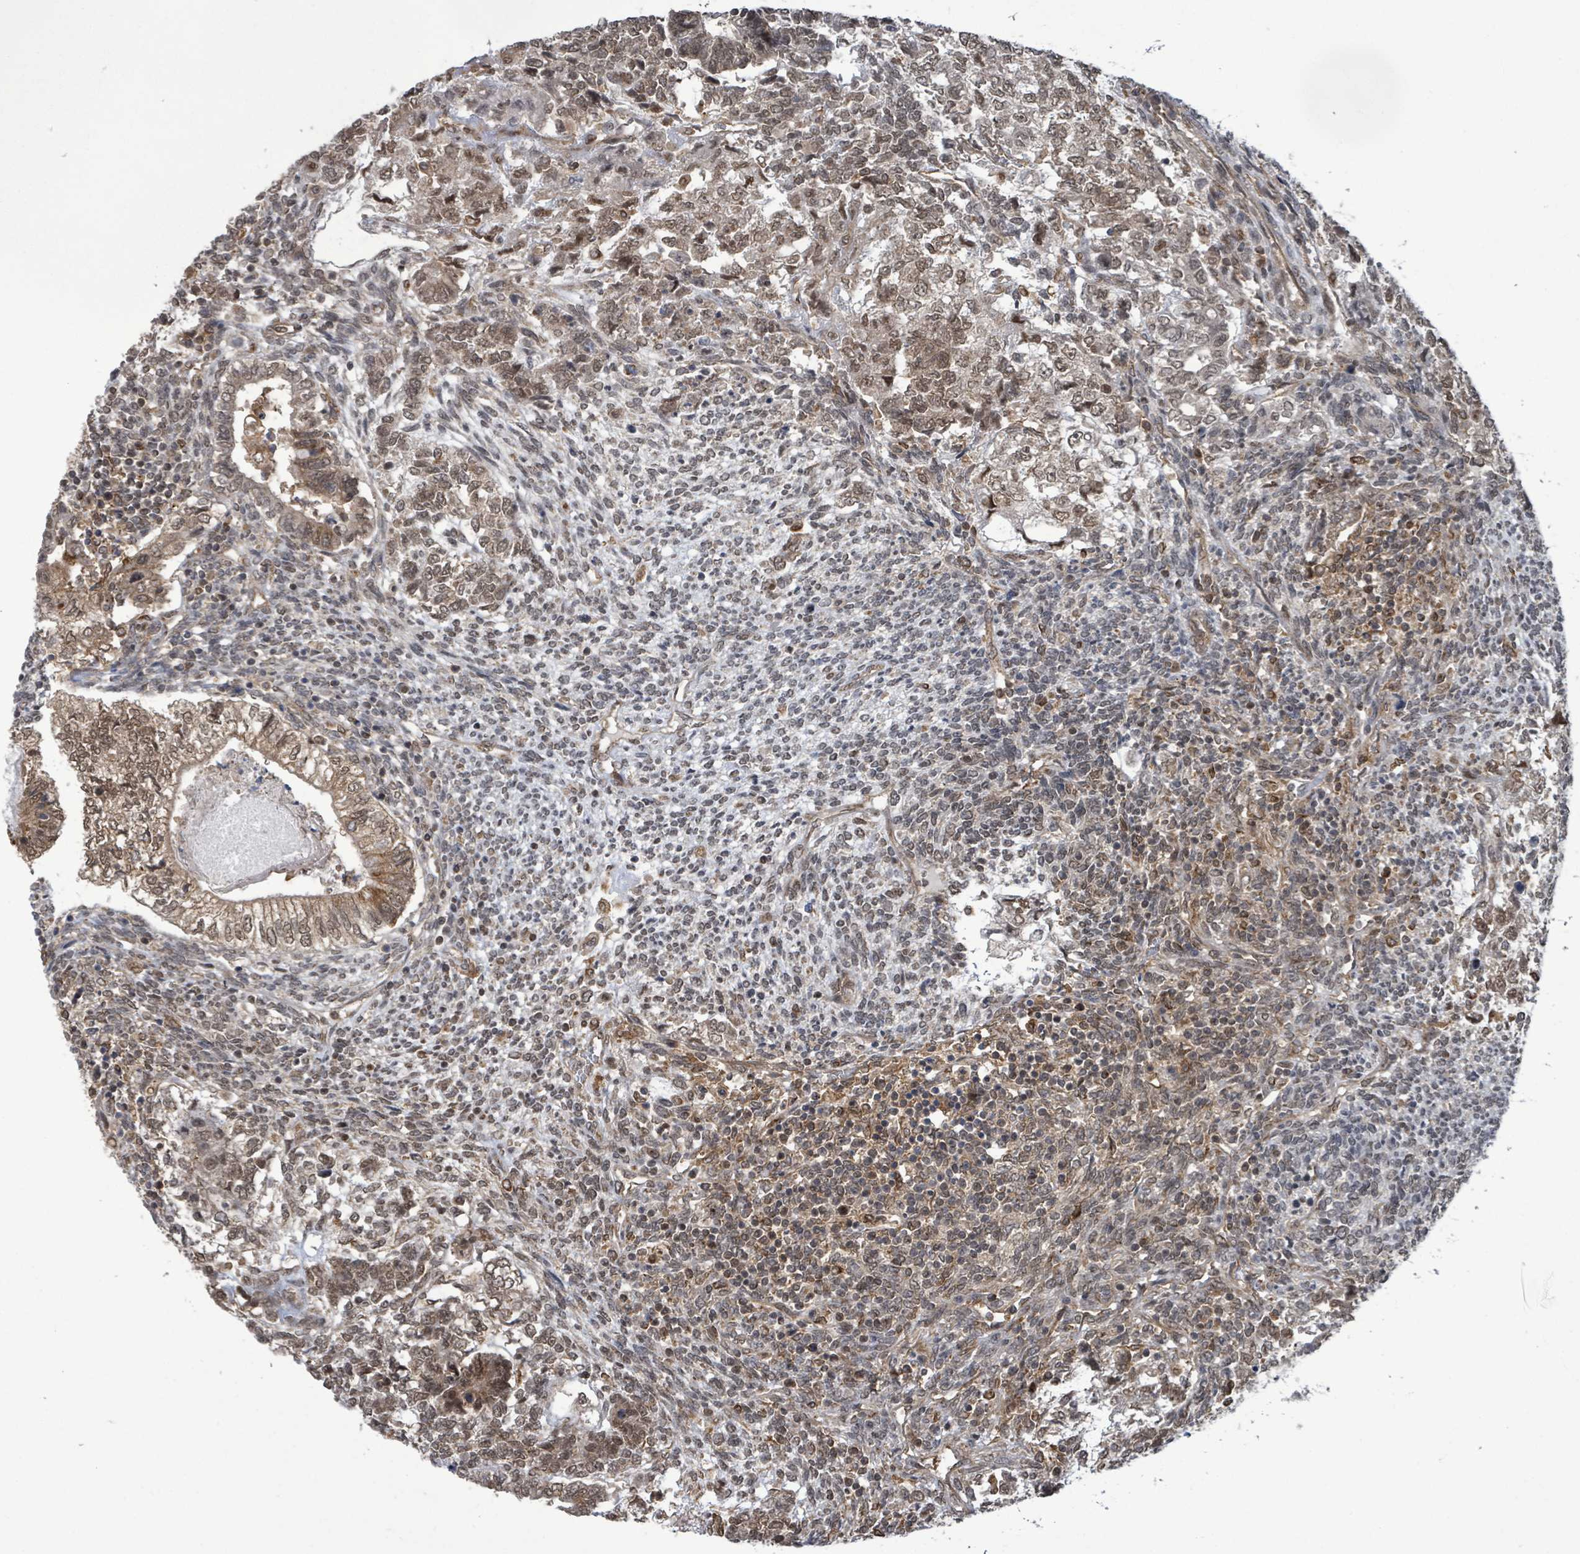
{"staining": {"intensity": "moderate", "quantity": ">75%", "location": "nuclear"}, "tissue": "testis cancer", "cell_type": "Tumor cells", "image_type": "cancer", "snomed": [{"axis": "morphology", "description": "Carcinoma, Embryonal, NOS"}, {"axis": "topography", "description": "Testis"}], "caption": "Protein analysis of testis cancer tissue demonstrates moderate nuclear positivity in approximately >75% of tumor cells.", "gene": "KLC1", "patient": {"sex": "male", "age": 23}}